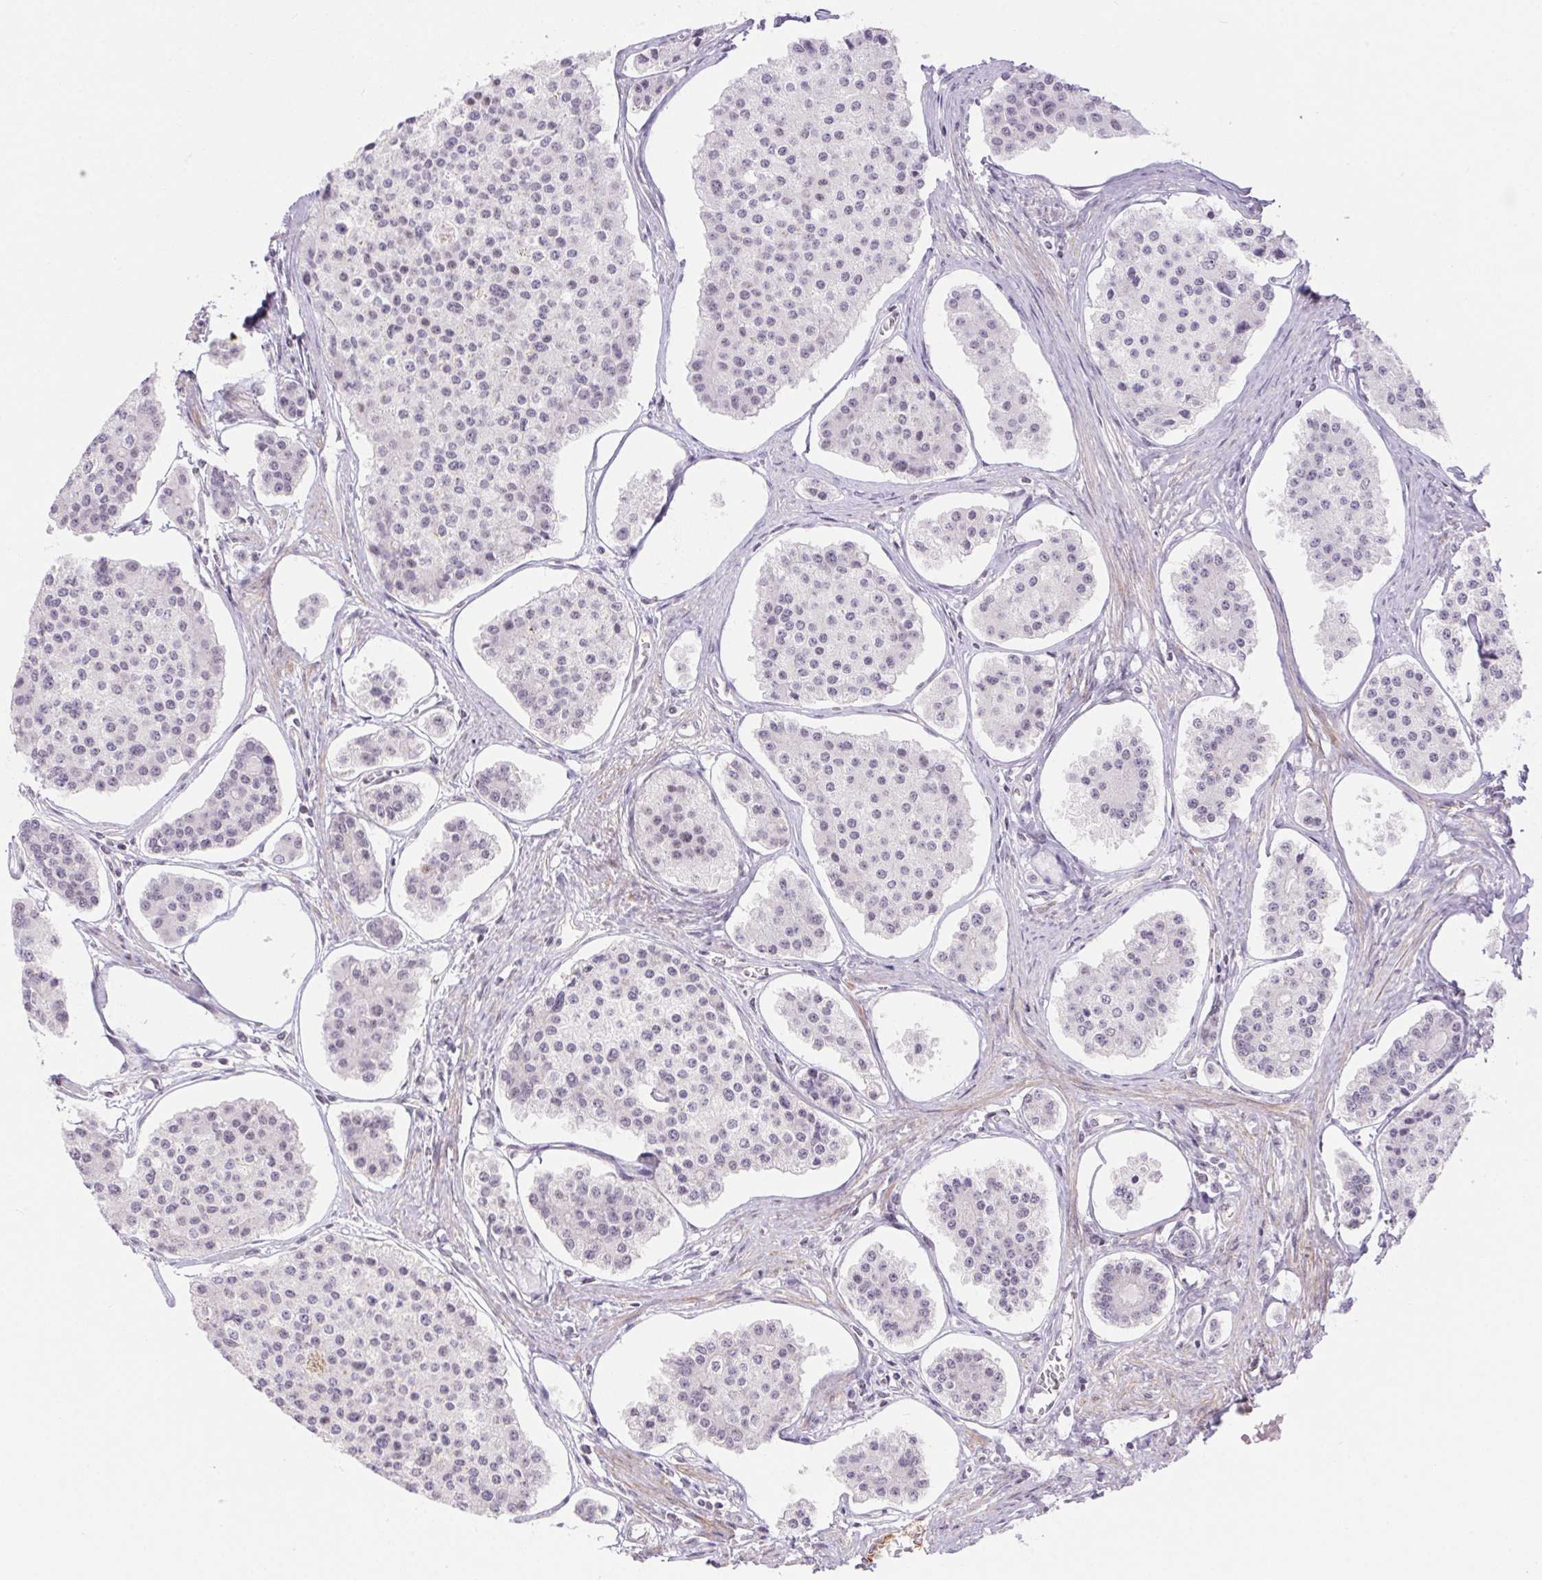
{"staining": {"intensity": "negative", "quantity": "none", "location": "none"}, "tissue": "carcinoid", "cell_type": "Tumor cells", "image_type": "cancer", "snomed": [{"axis": "morphology", "description": "Carcinoid, malignant, NOS"}, {"axis": "topography", "description": "Small intestine"}], "caption": "IHC image of neoplastic tissue: human malignant carcinoid stained with DAB (3,3'-diaminobenzidine) shows no significant protein staining in tumor cells.", "gene": "DDX17", "patient": {"sex": "female", "age": 65}}